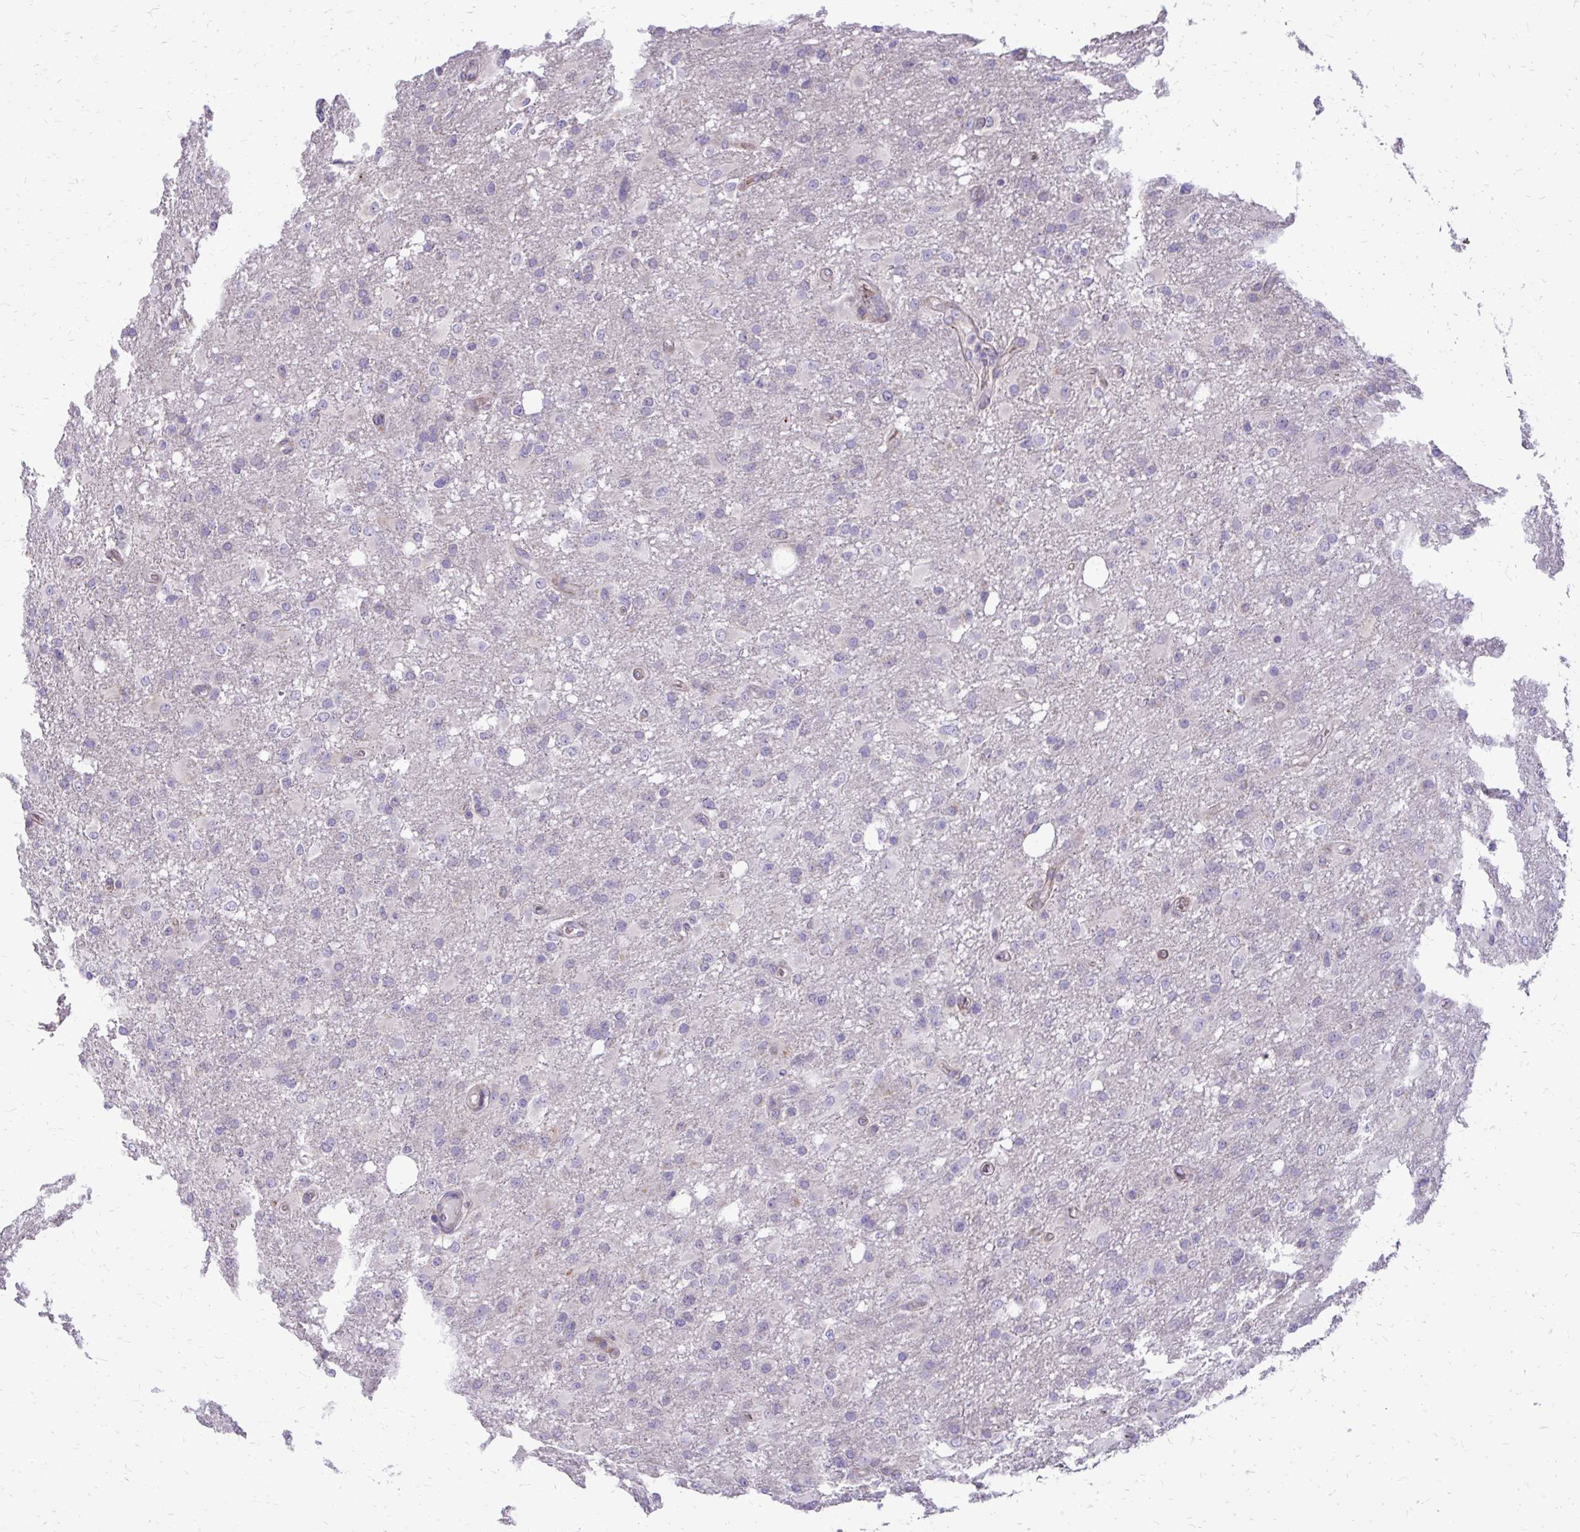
{"staining": {"intensity": "negative", "quantity": "none", "location": "none"}, "tissue": "glioma", "cell_type": "Tumor cells", "image_type": "cancer", "snomed": [{"axis": "morphology", "description": "Glioma, malignant, High grade"}, {"axis": "topography", "description": "Brain"}], "caption": "Immunohistochemical staining of glioma shows no significant positivity in tumor cells. (Stains: DAB IHC with hematoxylin counter stain, Microscopy: brightfield microscopy at high magnification).", "gene": "FUNDC2", "patient": {"sex": "male", "age": 53}}